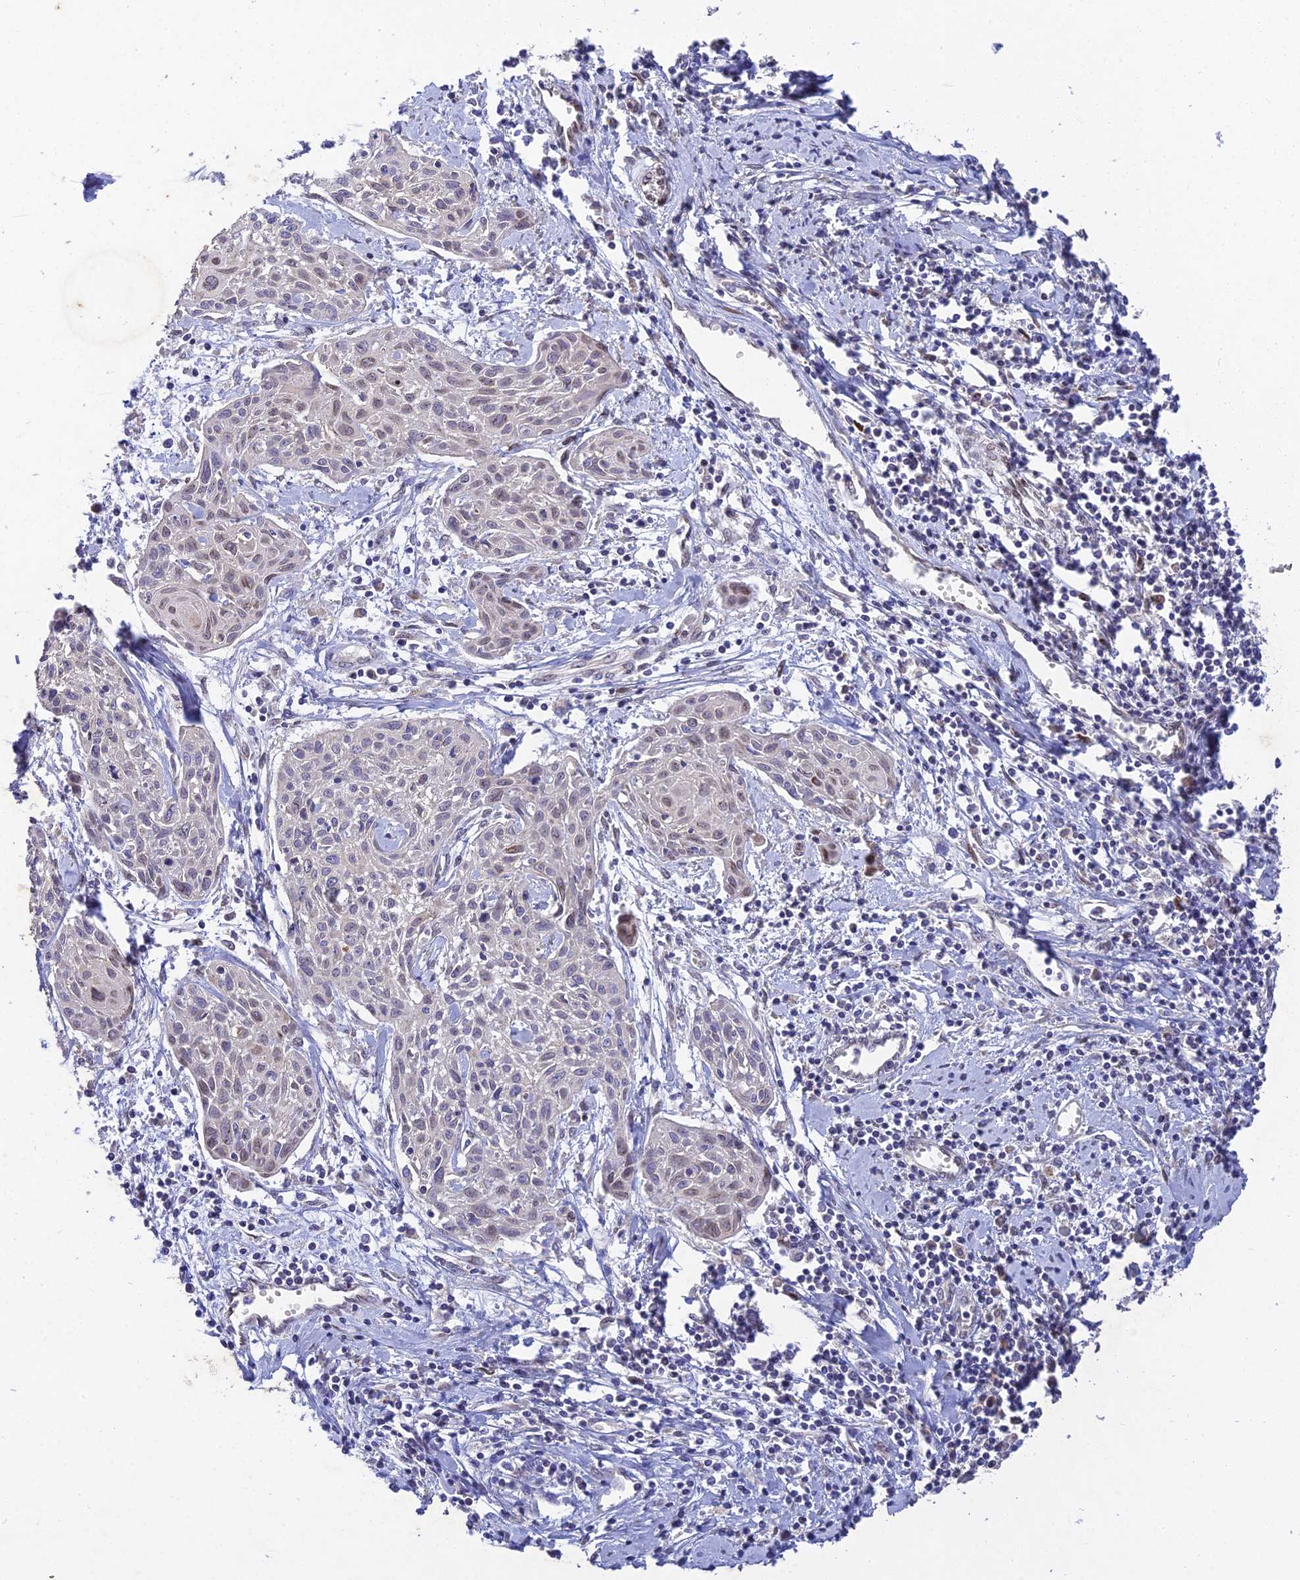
{"staining": {"intensity": "weak", "quantity": ">75%", "location": "cytoplasmic/membranous"}, "tissue": "cervical cancer", "cell_type": "Tumor cells", "image_type": "cancer", "snomed": [{"axis": "morphology", "description": "Squamous cell carcinoma, NOS"}, {"axis": "topography", "description": "Cervix"}], "caption": "Protein expression analysis of human squamous cell carcinoma (cervical) reveals weak cytoplasmic/membranous positivity in approximately >75% of tumor cells.", "gene": "MGAT2", "patient": {"sex": "female", "age": 51}}